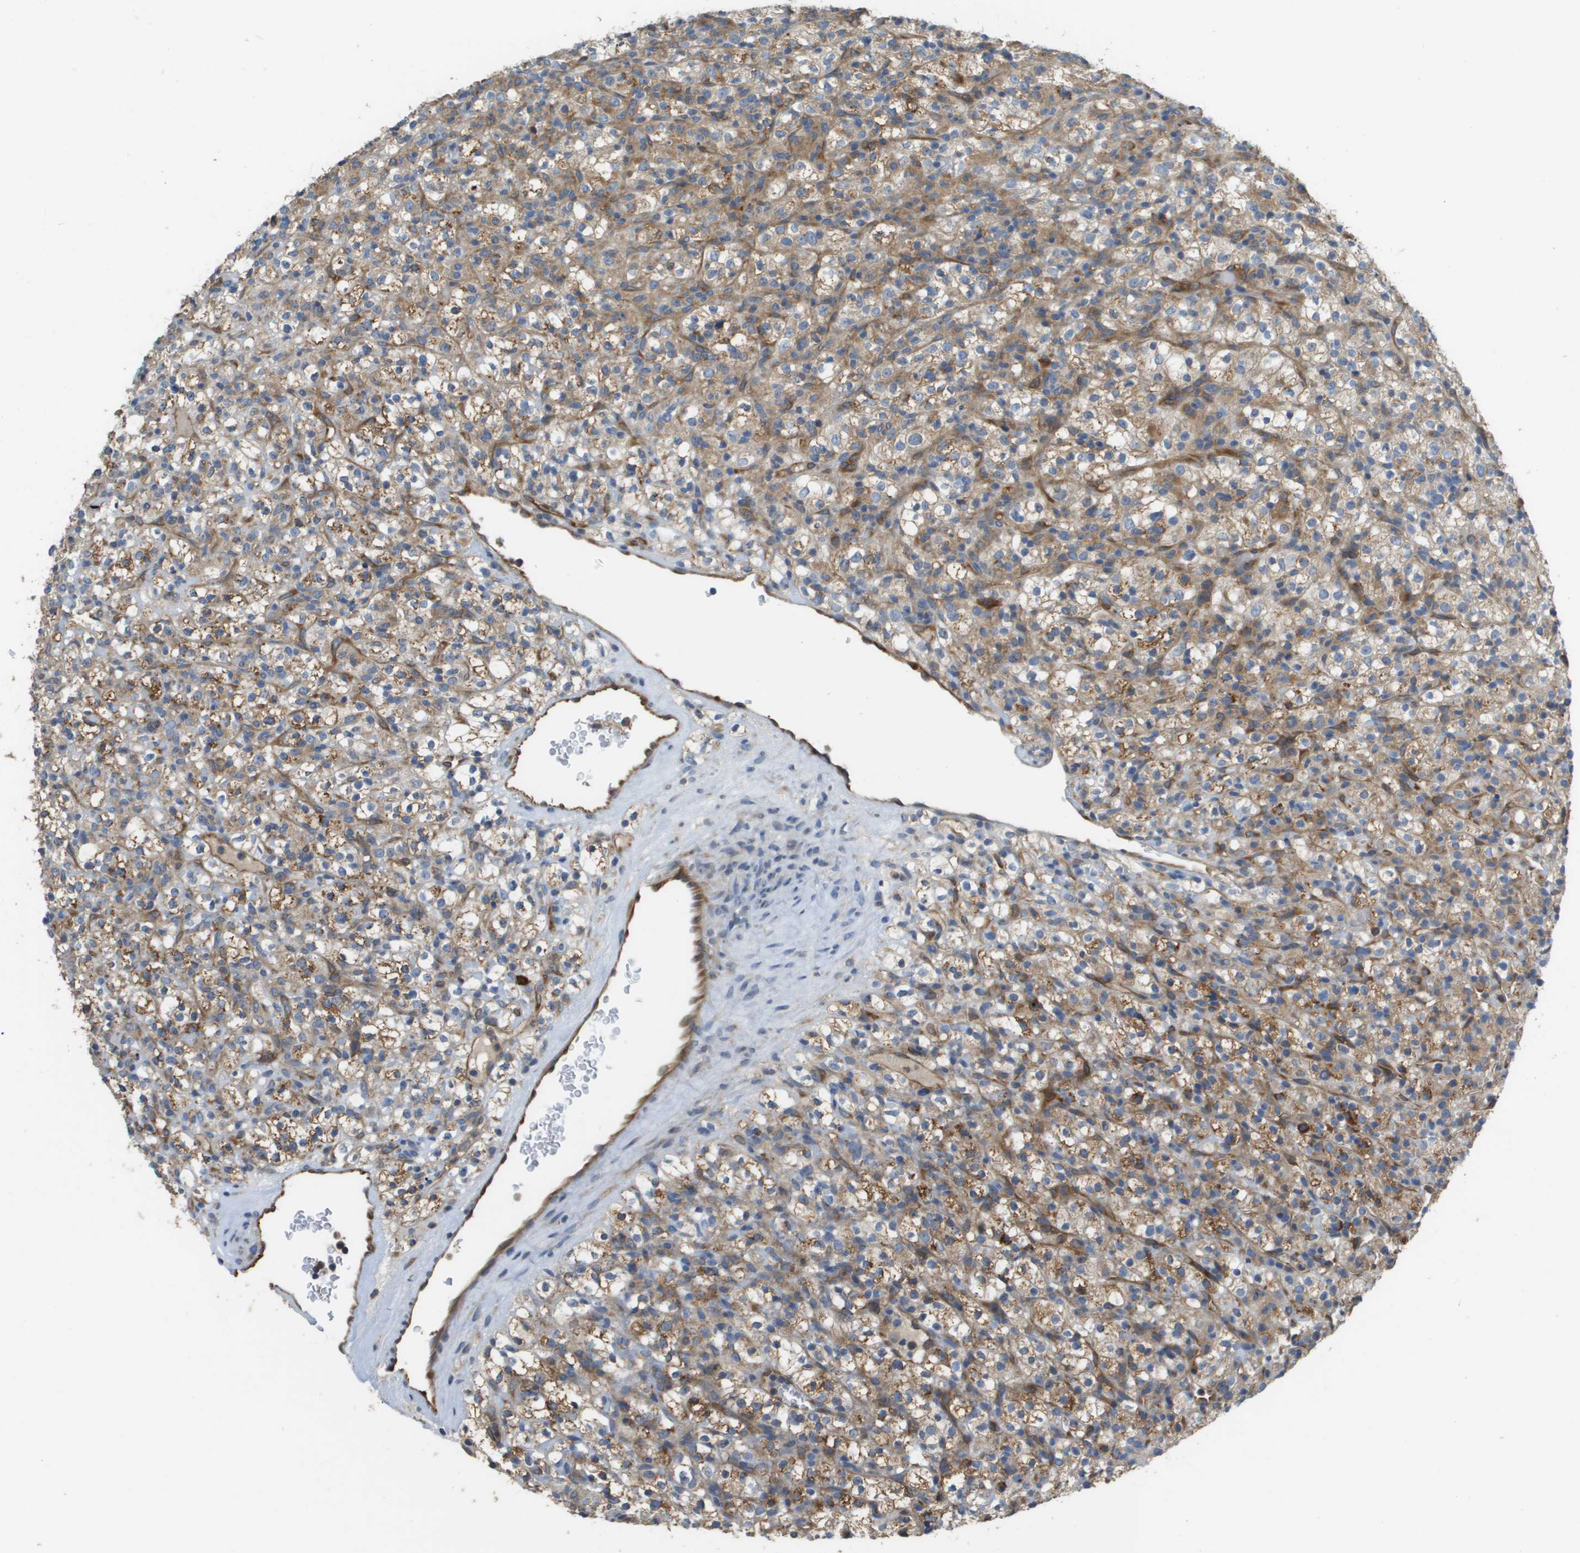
{"staining": {"intensity": "moderate", "quantity": ">75%", "location": "cytoplasmic/membranous"}, "tissue": "renal cancer", "cell_type": "Tumor cells", "image_type": "cancer", "snomed": [{"axis": "morphology", "description": "Normal tissue, NOS"}, {"axis": "morphology", "description": "Adenocarcinoma, NOS"}, {"axis": "topography", "description": "Kidney"}], "caption": "Protein staining of renal cancer tissue shows moderate cytoplasmic/membranous staining in about >75% of tumor cells.", "gene": "CASP10", "patient": {"sex": "female", "age": 72}}